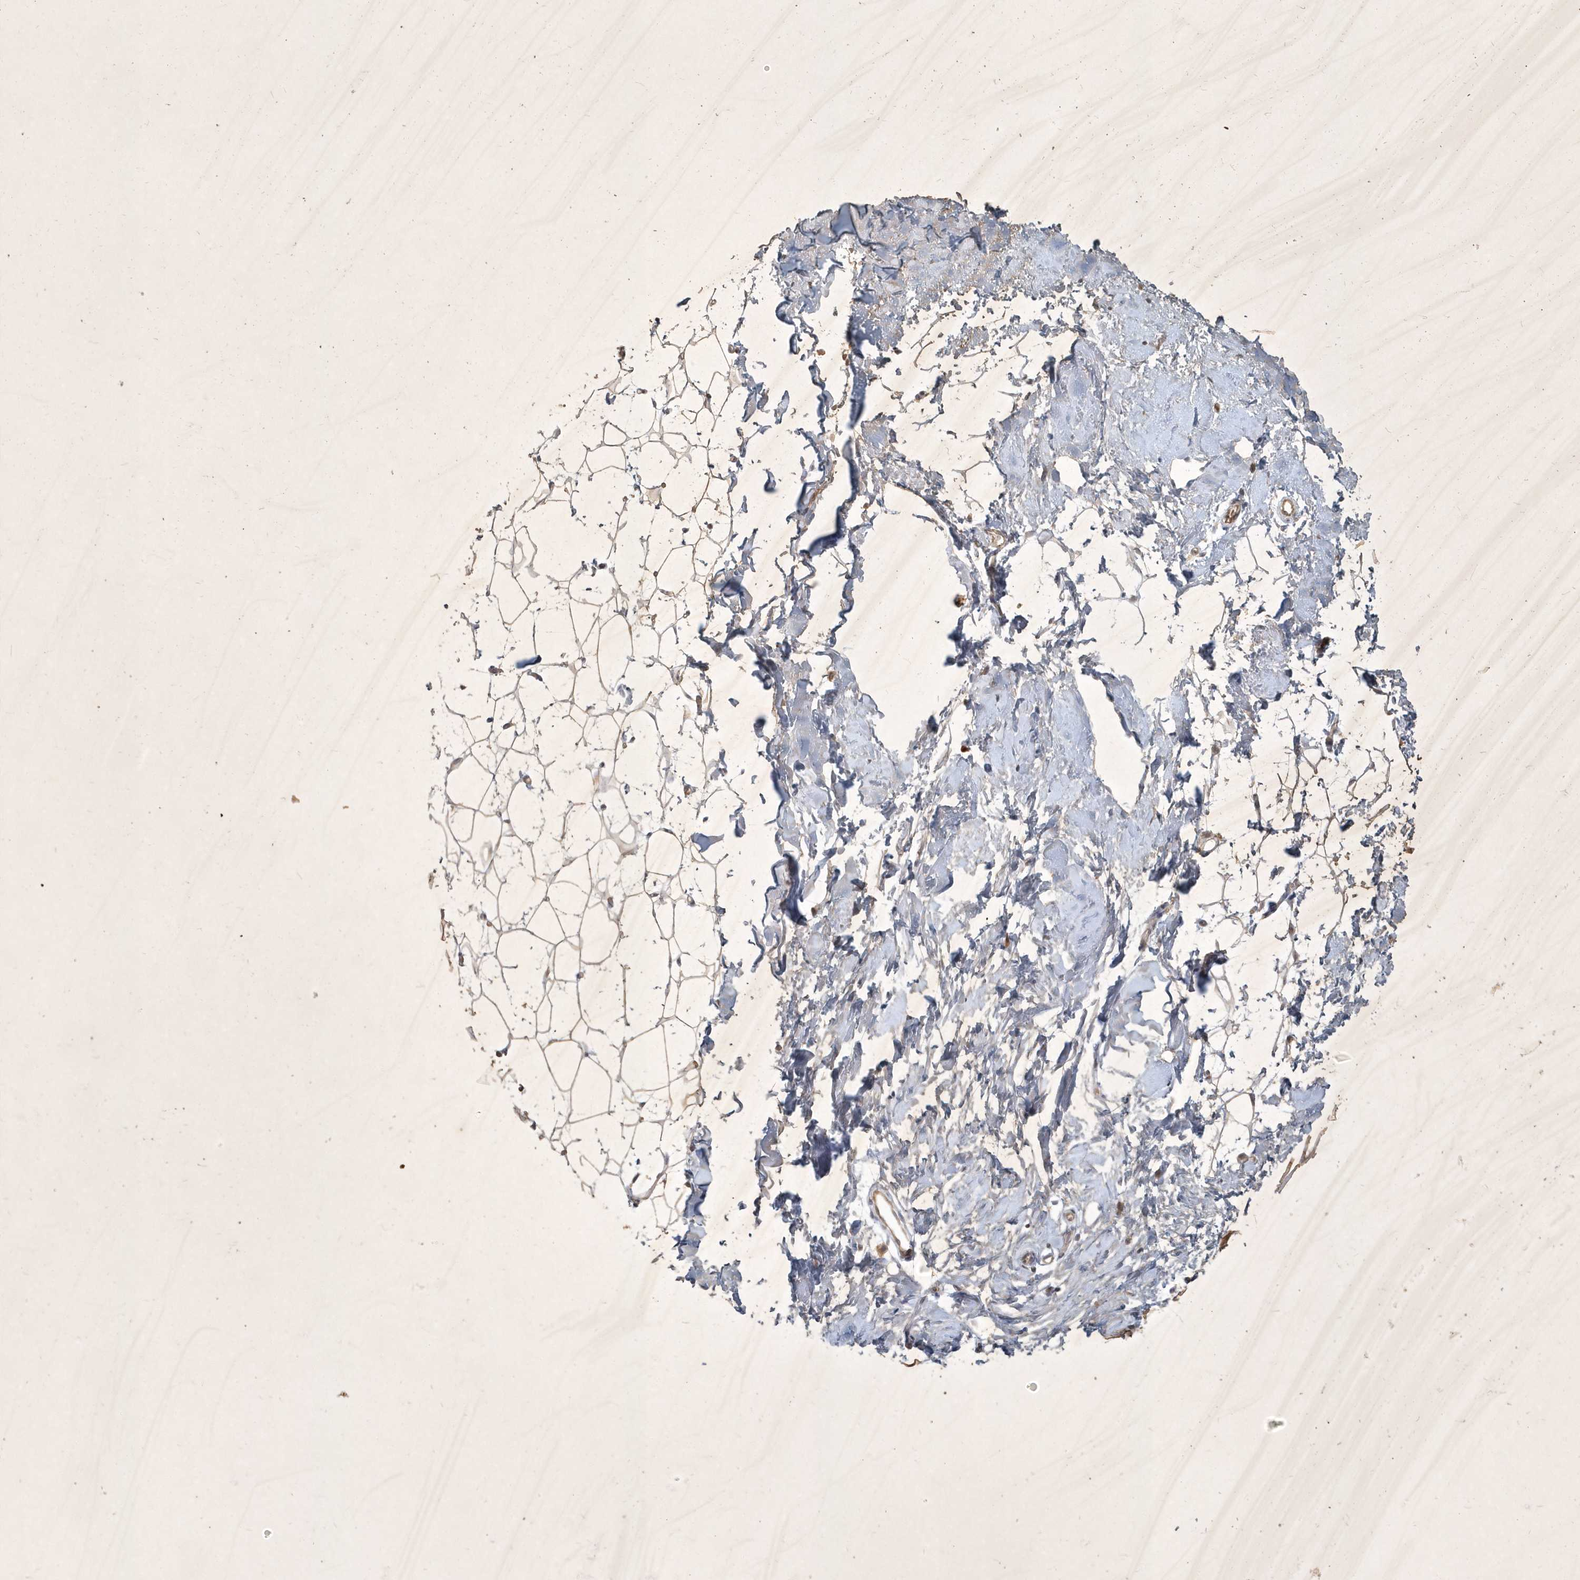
{"staining": {"intensity": "weak", "quantity": ">75%", "location": "cytoplasmic/membranous"}, "tissue": "adipose tissue", "cell_type": "Adipocytes", "image_type": "normal", "snomed": [{"axis": "morphology", "description": "Normal tissue, NOS"}, {"axis": "topography", "description": "Breast"}], "caption": "Protein staining reveals weak cytoplasmic/membranous positivity in approximately >75% of adipocytes in normal adipose tissue.", "gene": "BOD1L2", "patient": {"sex": "female", "age": 23}}